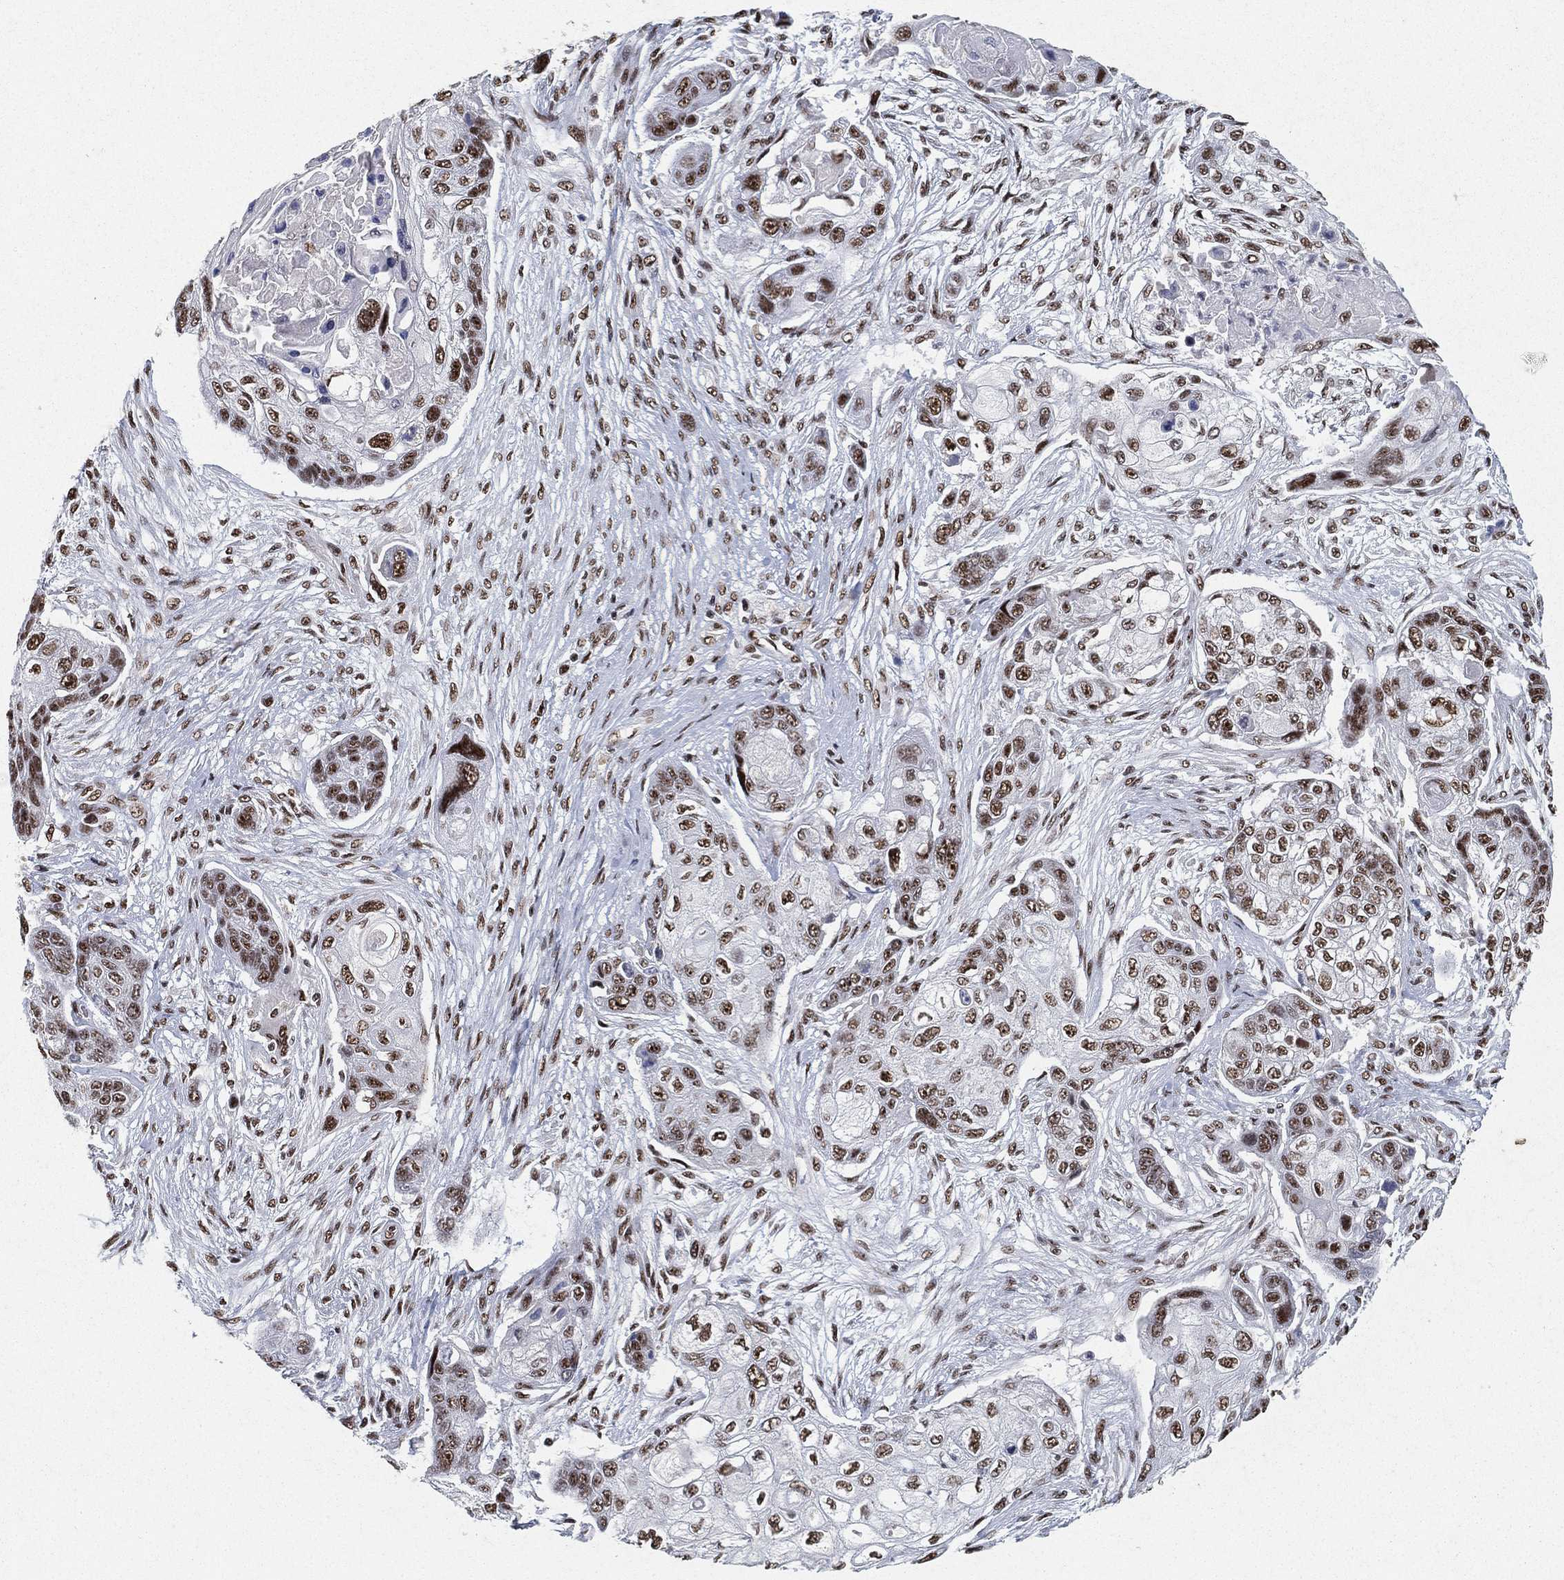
{"staining": {"intensity": "moderate", "quantity": ">75%", "location": "nuclear"}, "tissue": "lung cancer", "cell_type": "Tumor cells", "image_type": "cancer", "snomed": [{"axis": "morphology", "description": "Squamous cell carcinoma, NOS"}, {"axis": "topography", "description": "Lung"}], "caption": "Lung cancer stained with immunohistochemistry demonstrates moderate nuclear expression in approximately >75% of tumor cells. The staining was performed using DAB (3,3'-diaminobenzidine), with brown indicating positive protein expression. Nuclei are stained blue with hematoxylin.", "gene": "DDX27", "patient": {"sex": "male", "age": 69}}